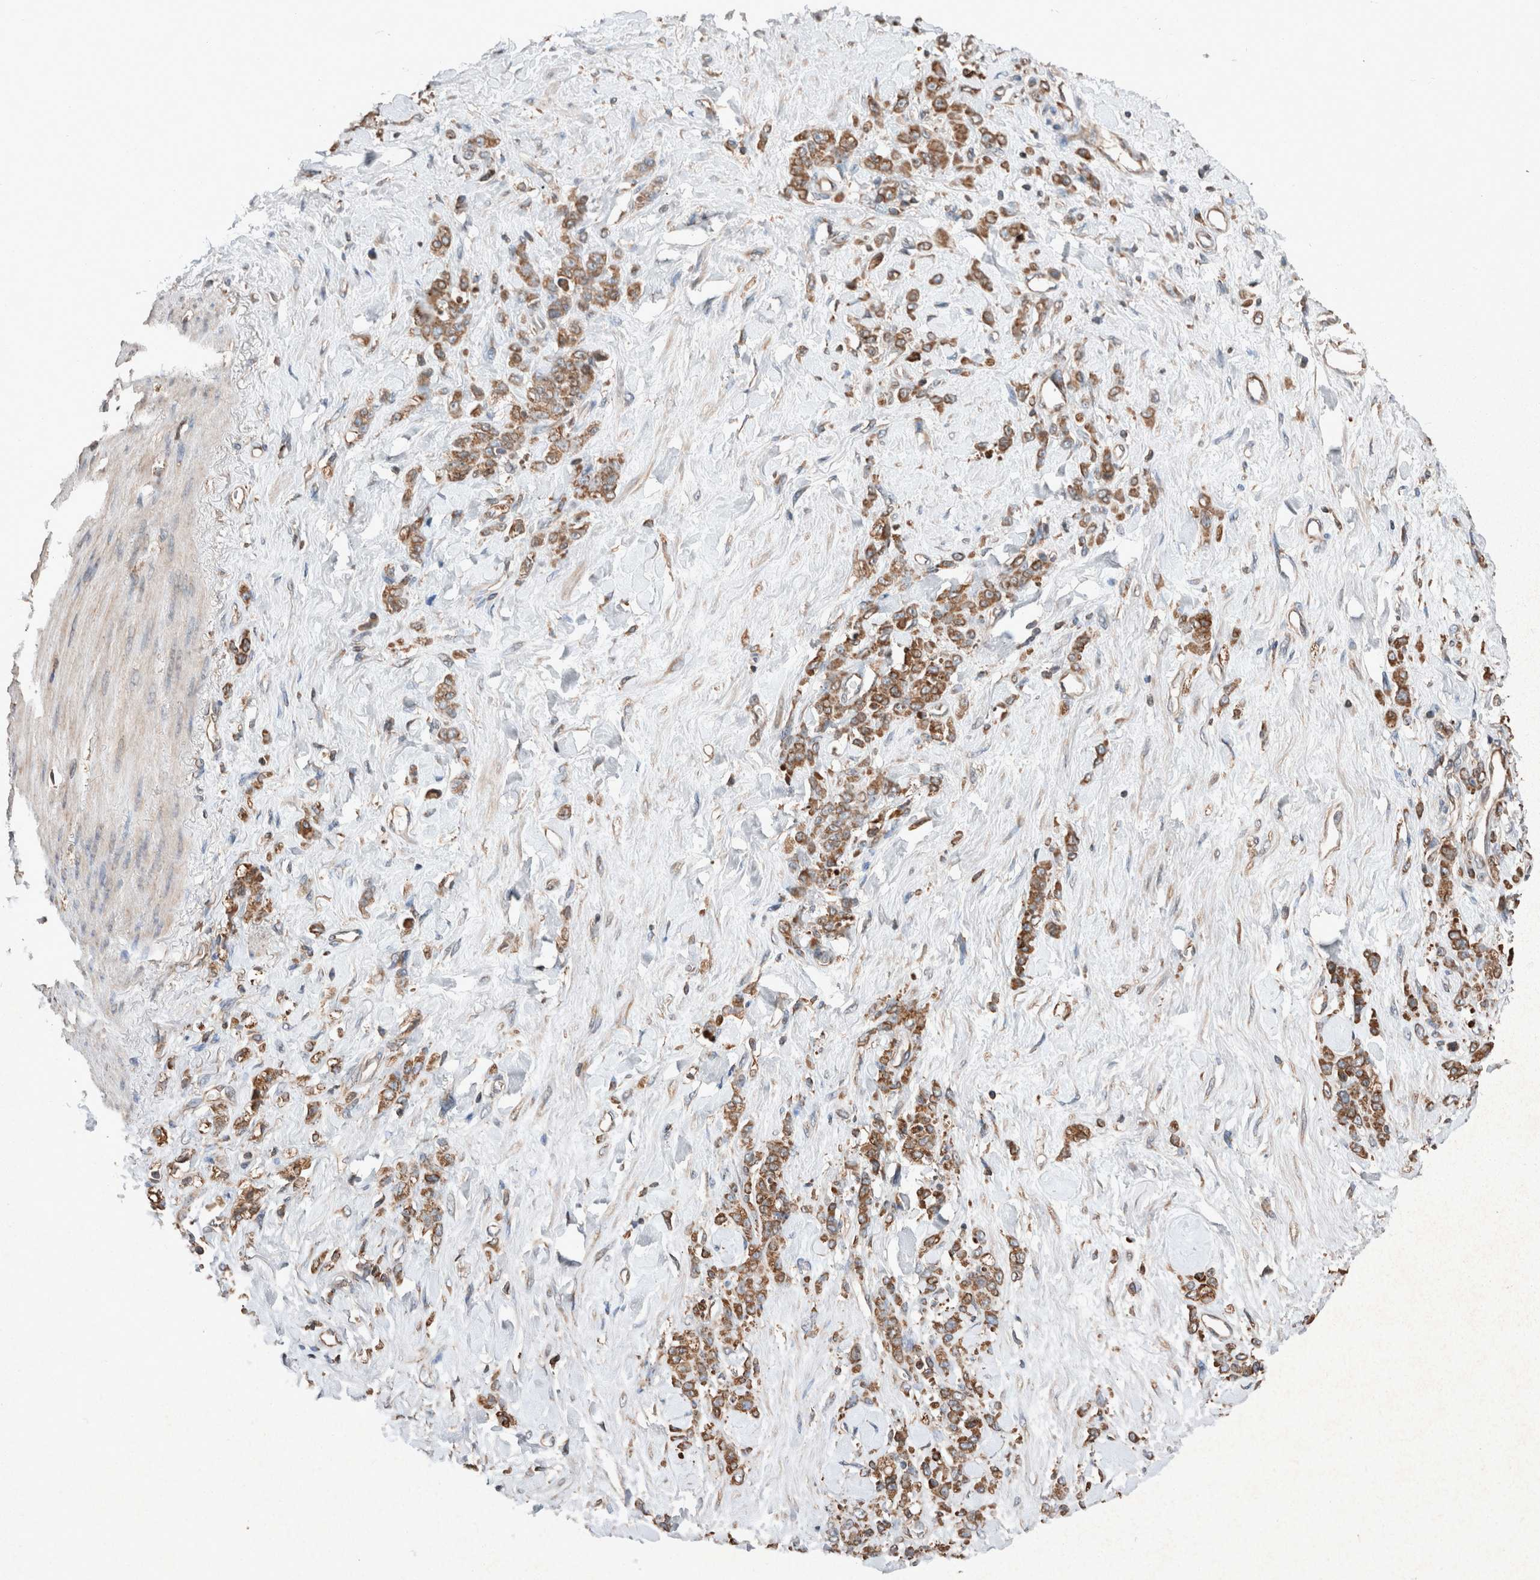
{"staining": {"intensity": "moderate", "quantity": ">75%", "location": "cytoplasmic/membranous"}, "tissue": "stomach cancer", "cell_type": "Tumor cells", "image_type": "cancer", "snomed": [{"axis": "morphology", "description": "Adenocarcinoma, NOS"}, {"axis": "topography", "description": "Stomach"}], "caption": "IHC staining of stomach cancer, which exhibits medium levels of moderate cytoplasmic/membranous expression in about >75% of tumor cells indicating moderate cytoplasmic/membranous protein positivity. The staining was performed using DAB (3,3'-diaminobenzidine) (brown) for protein detection and nuclei were counterstained in hematoxylin (blue).", "gene": "ERAP2", "patient": {"sex": "male", "age": 82}}